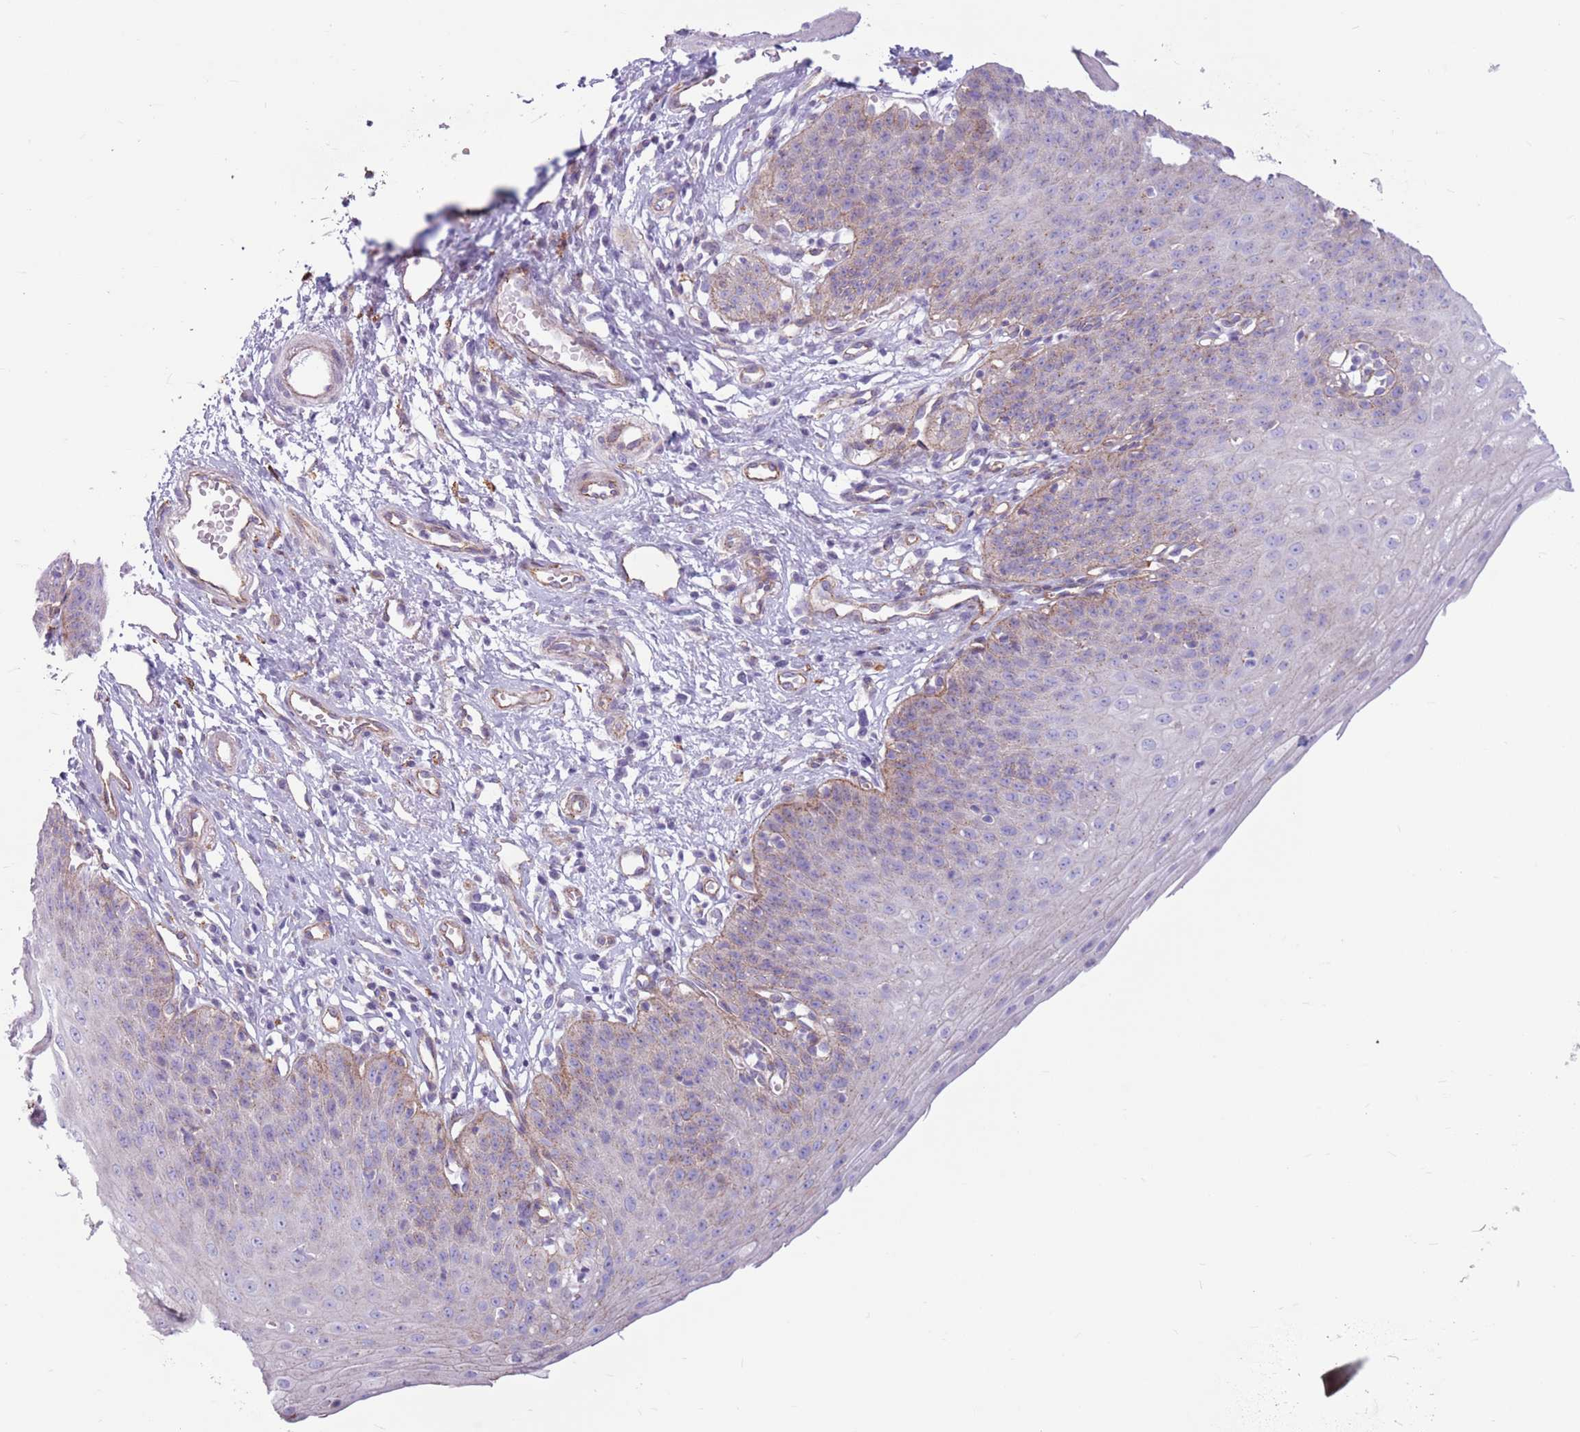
{"staining": {"intensity": "moderate", "quantity": "<25%", "location": "cytoplasmic/membranous"}, "tissue": "esophagus", "cell_type": "Squamous epithelial cells", "image_type": "normal", "snomed": [{"axis": "morphology", "description": "Normal tissue, NOS"}, {"axis": "topography", "description": "Esophagus"}], "caption": "Brown immunohistochemical staining in normal esophagus displays moderate cytoplasmic/membranous staining in about <25% of squamous epithelial cells.", "gene": "SNX6", "patient": {"sex": "male", "age": 71}}